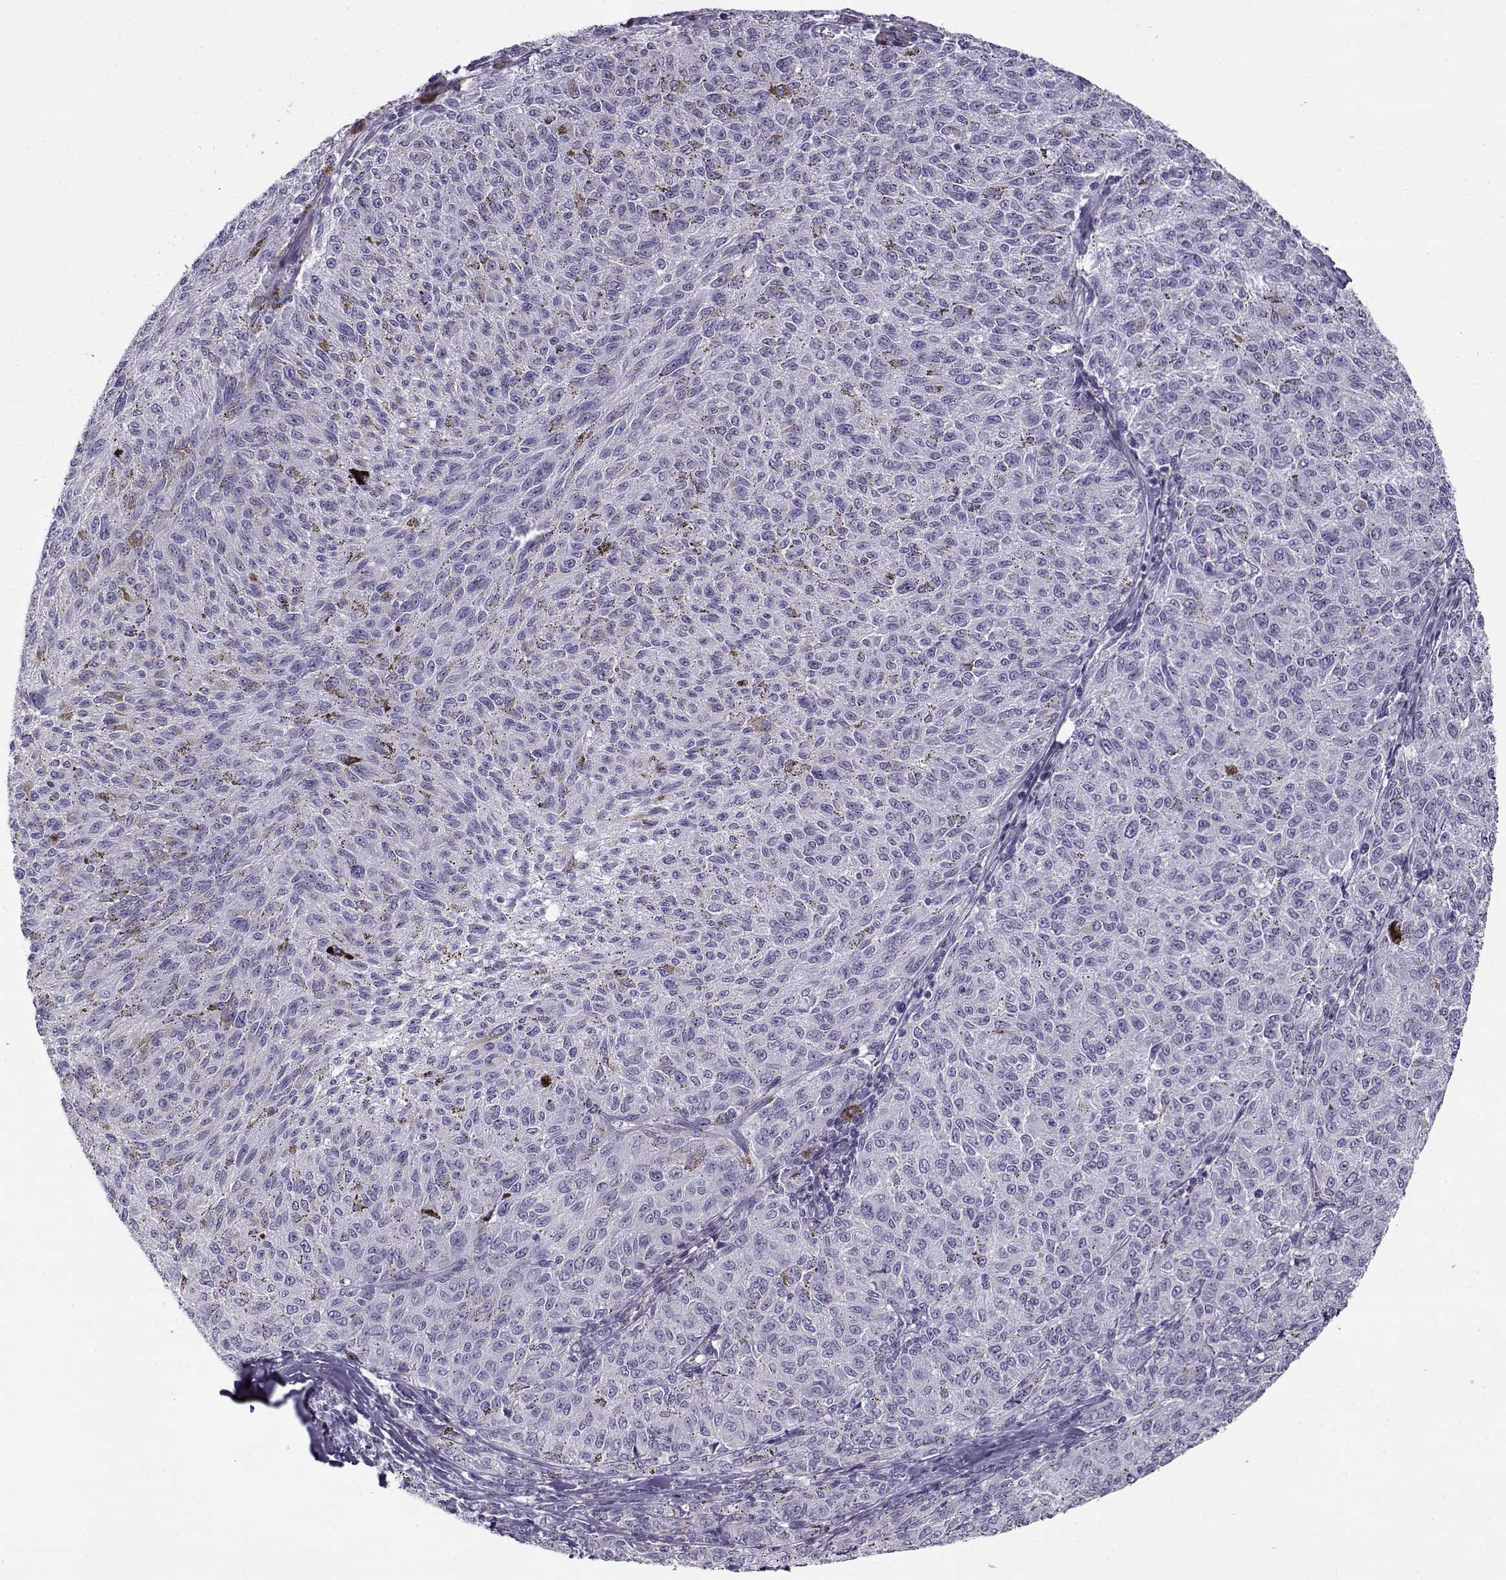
{"staining": {"intensity": "negative", "quantity": "none", "location": "none"}, "tissue": "melanoma", "cell_type": "Tumor cells", "image_type": "cancer", "snomed": [{"axis": "morphology", "description": "Malignant melanoma, NOS"}, {"axis": "topography", "description": "Skin"}], "caption": "Tumor cells show no significant protein expression in malignant melanoma. (DAB IHC with hematoxylin counter stain).", "gene": "TEX55", "patient": {"sex": "female", "age": 72}}